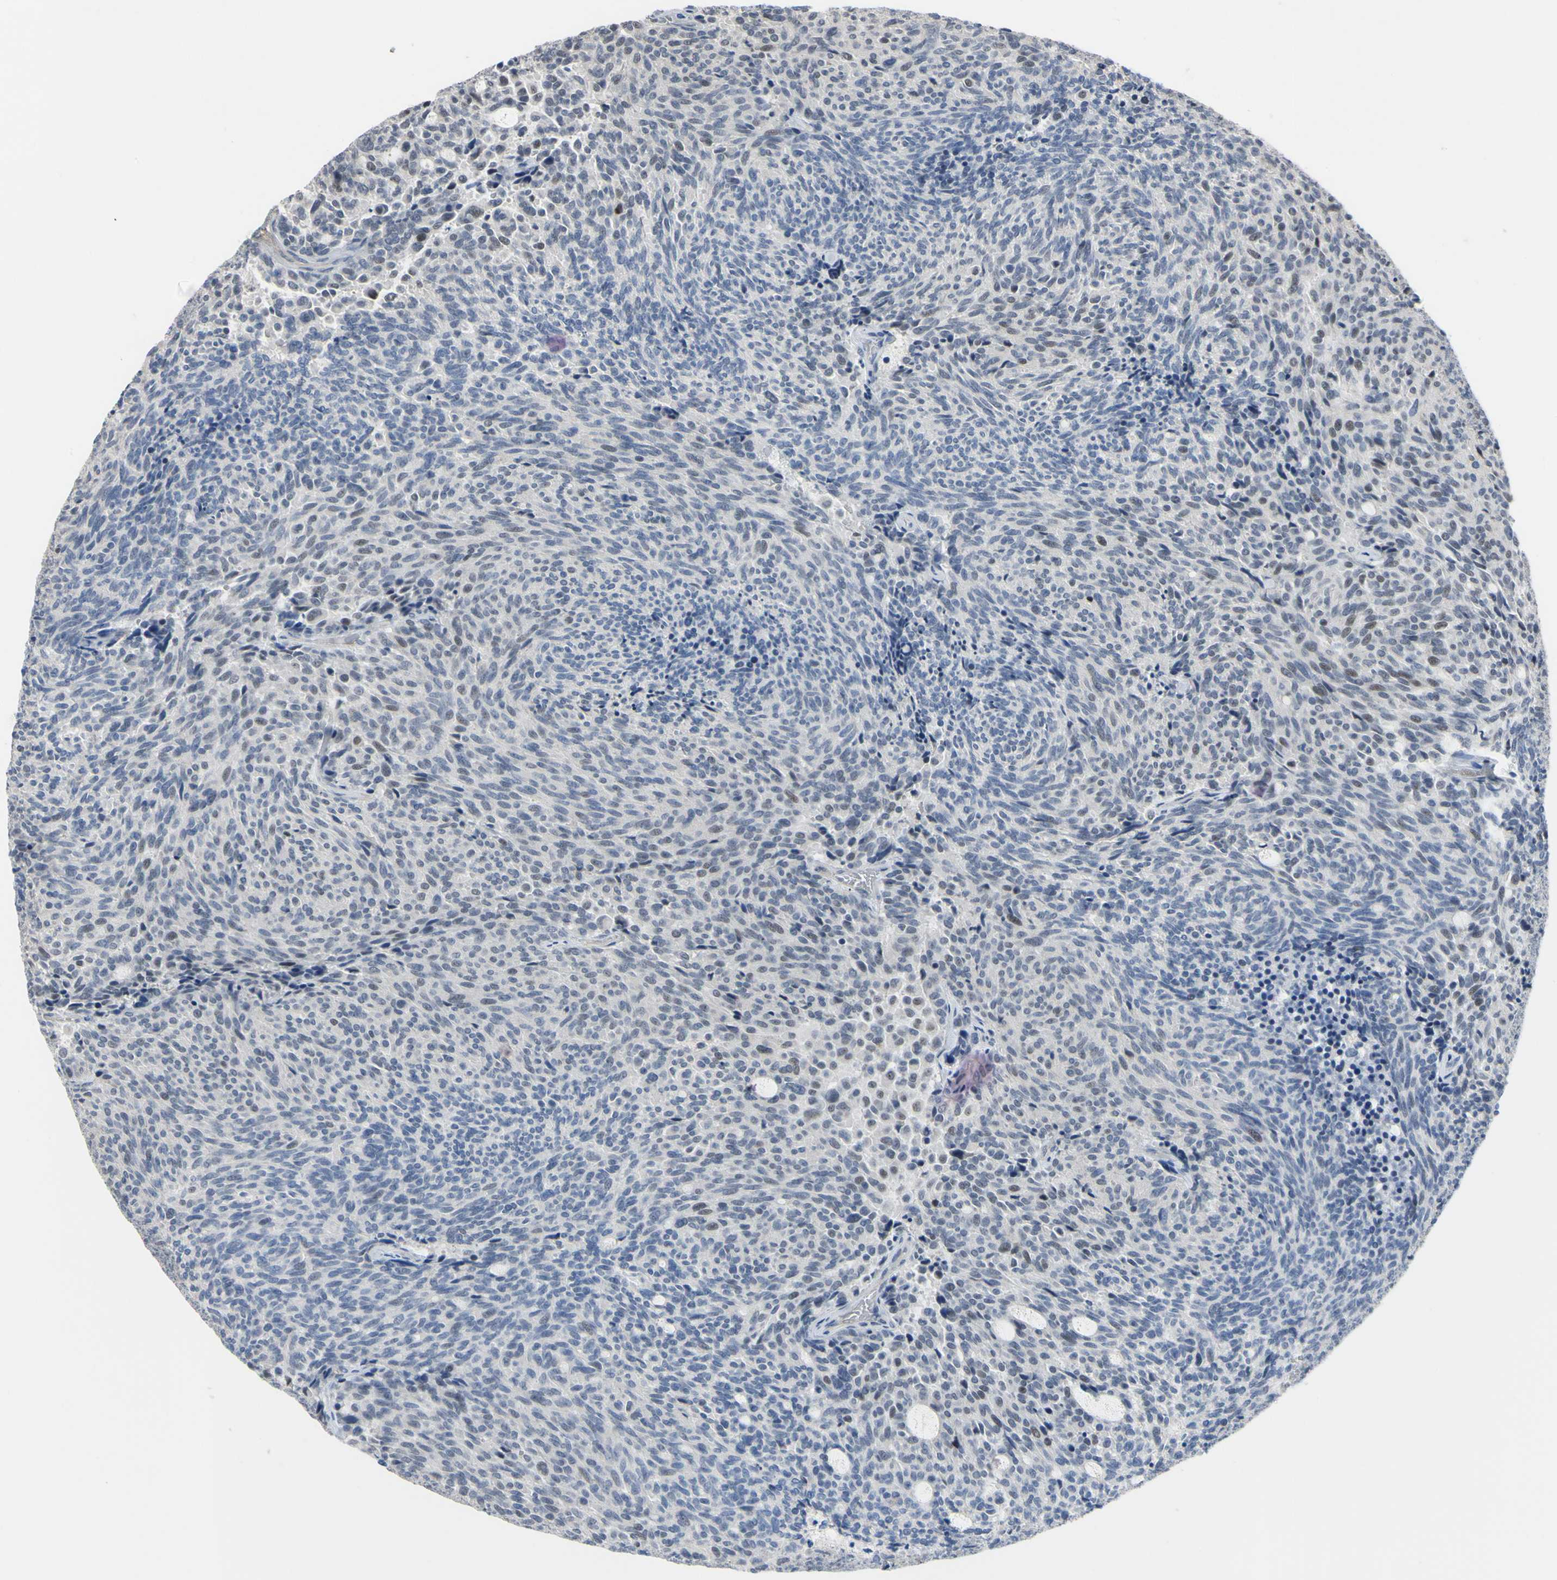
{"staining": {"intensity": "weak", "quantity": "<25%", "location": "nuclear"}, "tissue": "carcinoid", "cell_type": "Tumor cells", "image_type": "cancer", "snomed": [{"axis": "morphology", "description": "Carcinoid, malignant, NOS"}, {"axis": "topography", "description": "Pancreas"}], "caption": "The immunohistochemistry (IHC) image has no significant staining in tumor cells of malignant carcinoid tissue.", "gene": "LHX9", "patient": {"sex": "female", "age": 54}}